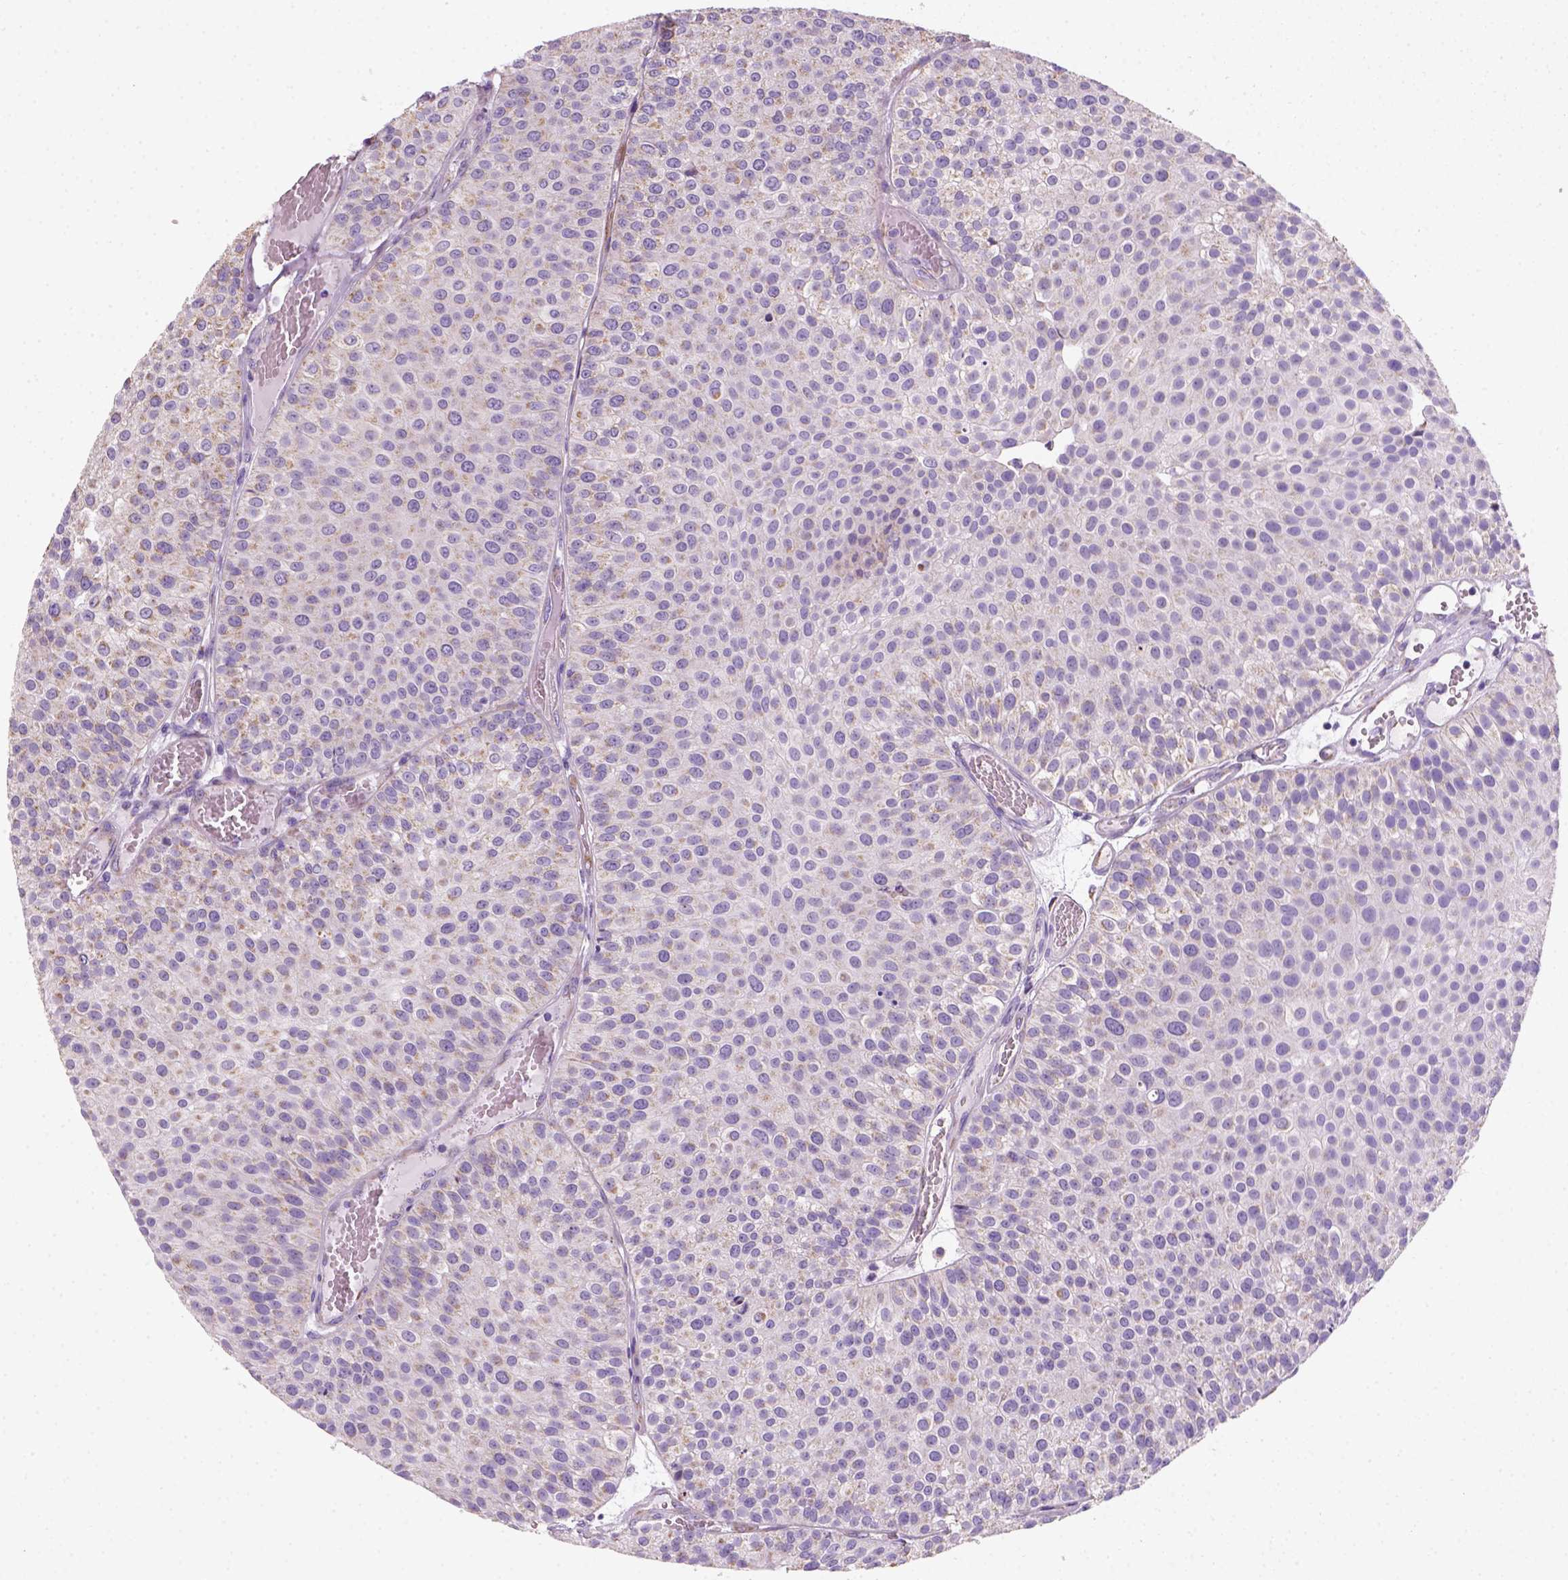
{"staining": {"intensity": "weak", "quantity": "<25%", "location": "cytoplasmic/membranous"}, "tissue": "urothelial cancer", "cell_type": "Tumor cells", "image_type": "cancer", "snomed": [{"axis": "morphology", "description": "Urothelial carcinoma, Low grade"}, {"axis": "topography", "description": "Urinary bladder"}], "caption": "Urothelial cancer was stained to show a protein in brown. There is no significant expression in tumor cells.", "gene": "CES2", "patient": {"sex": "female", "age": 87}}